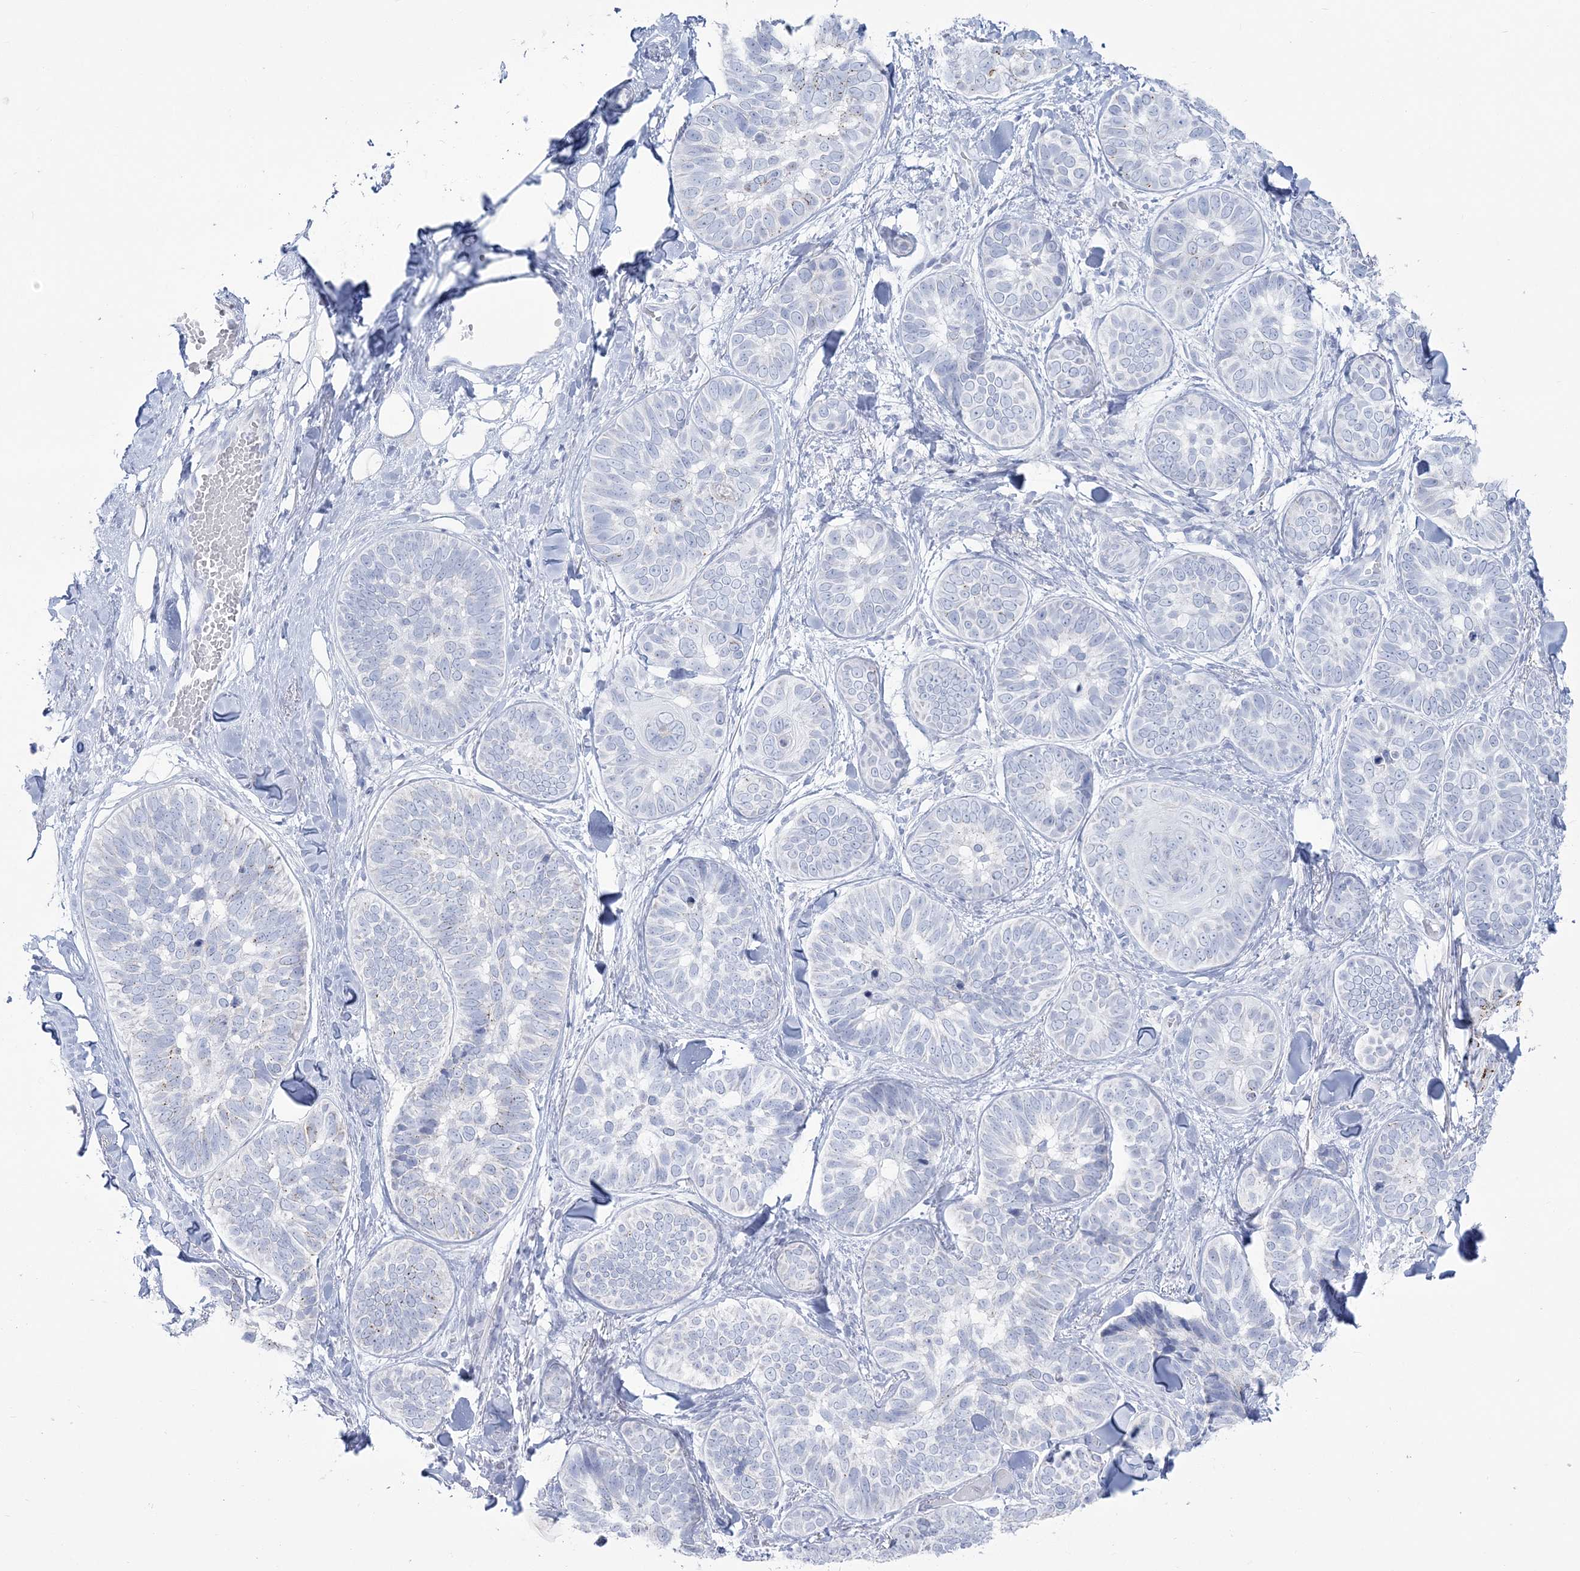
{"staining": {"intensity": "negative", "quantity": "none", "location": "none"}, "tissue": "skin cancer", "cell_type": "Tumor cells", "image_type": "cancer", "snomed": [{"axis": "morphology", "description": "Basal cell carcinoma"}, {"axis": "topography", "description": "Skin"}], "caption": "This is a photomicrograph of immunohistochemistry (IHC) staining of skin cancer (basal cell carcinoma), which shows no expression in tumor cells.", "gene": "ZNF843", "patient": {"sex": "male", "age": 62}}